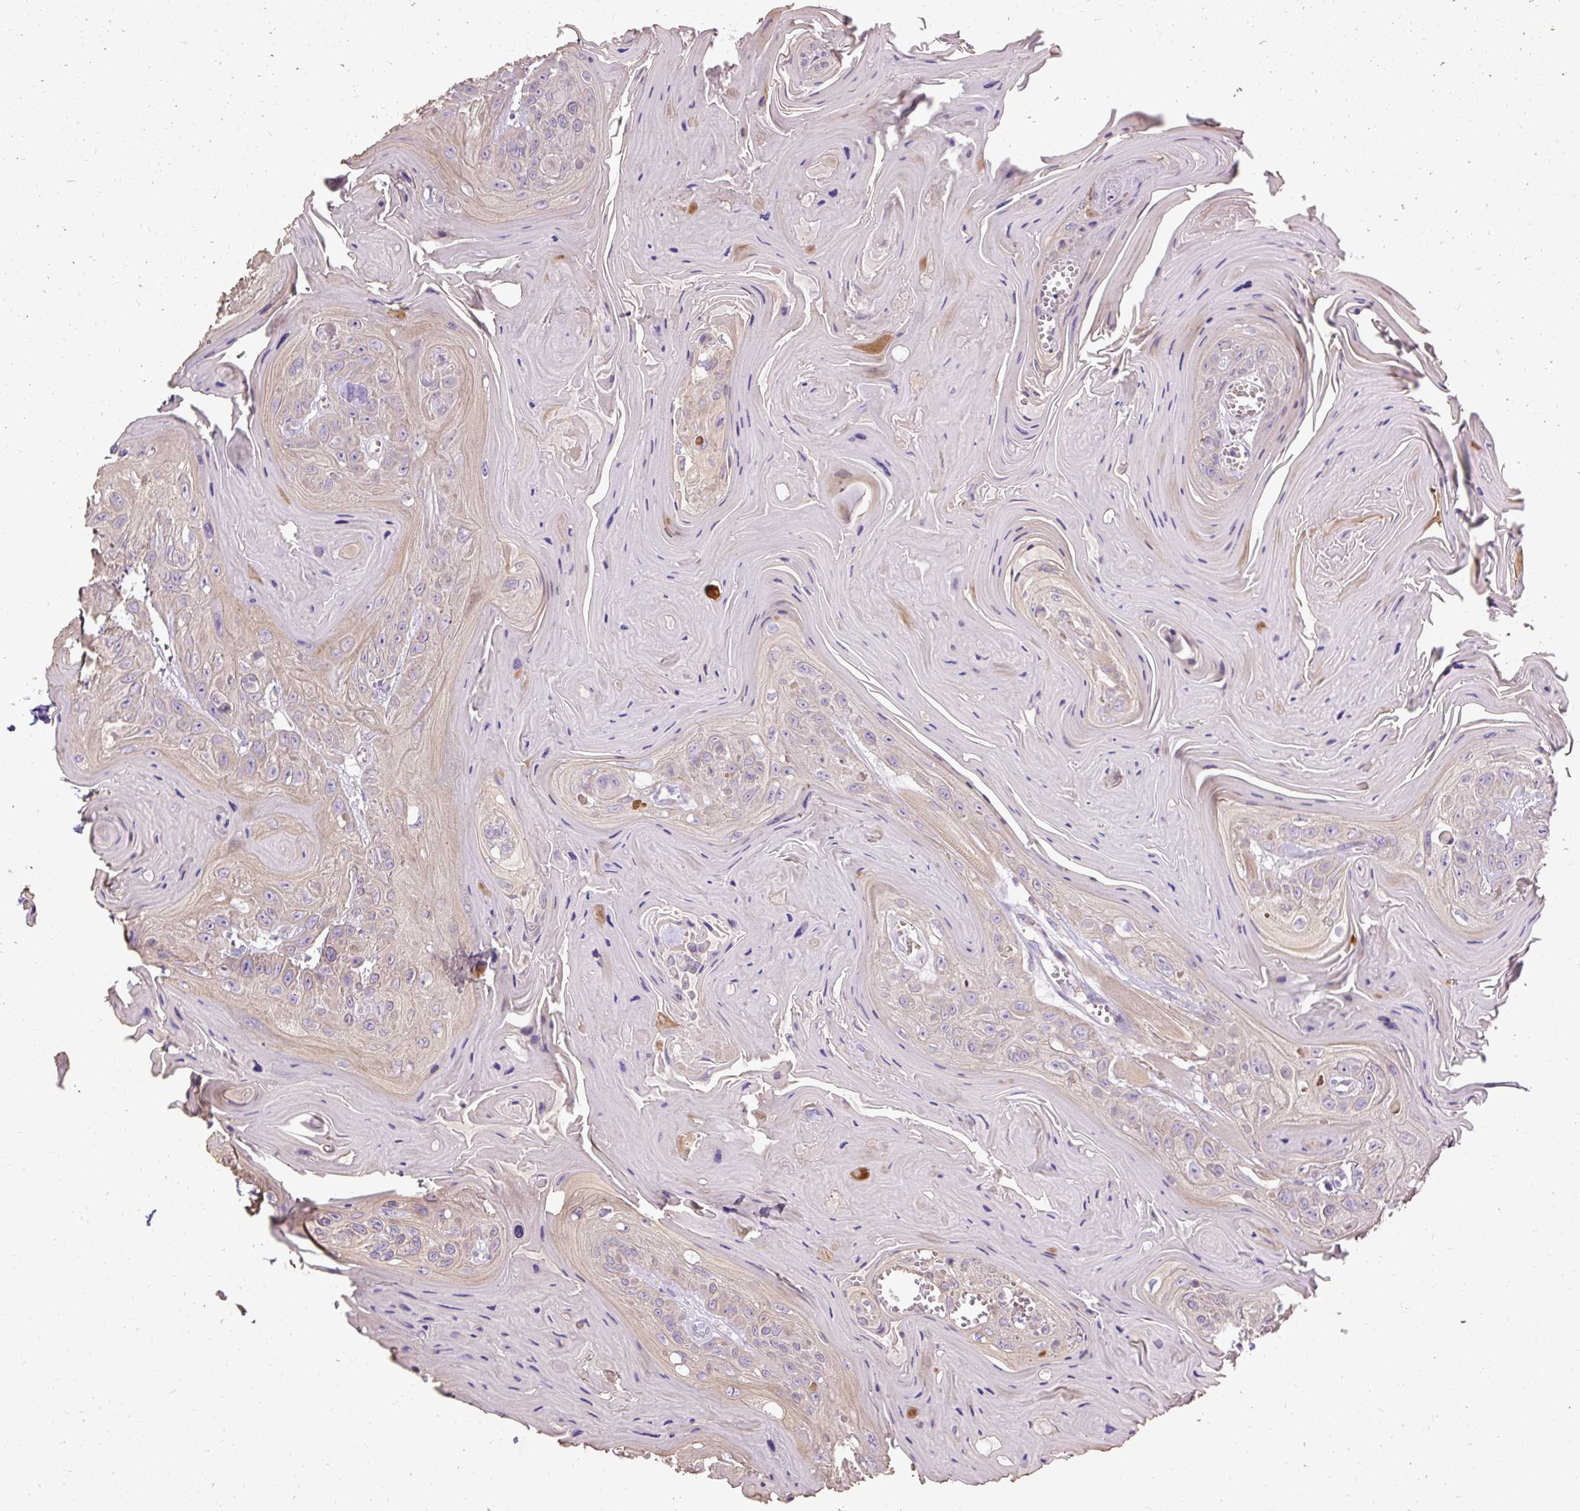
{"staining": {"intensity": "weak", "quantity": "25%-75%", "location": "cytoplasmic/membranous"}, "tissue": "head and neck cancer", "cell_type": "Tumor cells", "image_type": "cancer", "snomed": [{"axis": "morphology", "description": "Squamous cell carcinoma, NOS"}, {"axis": "topography", "description": "Head-Neck"}], "caption": "Tumor cells display low levels of weak cytoplasmic/membranous expression in approximately 25%-75% of cells in head and neck cancer. Nuclei are stained in blue.", "gene": "FAM149A", "patient": {"sex": "female", "age": 59}}